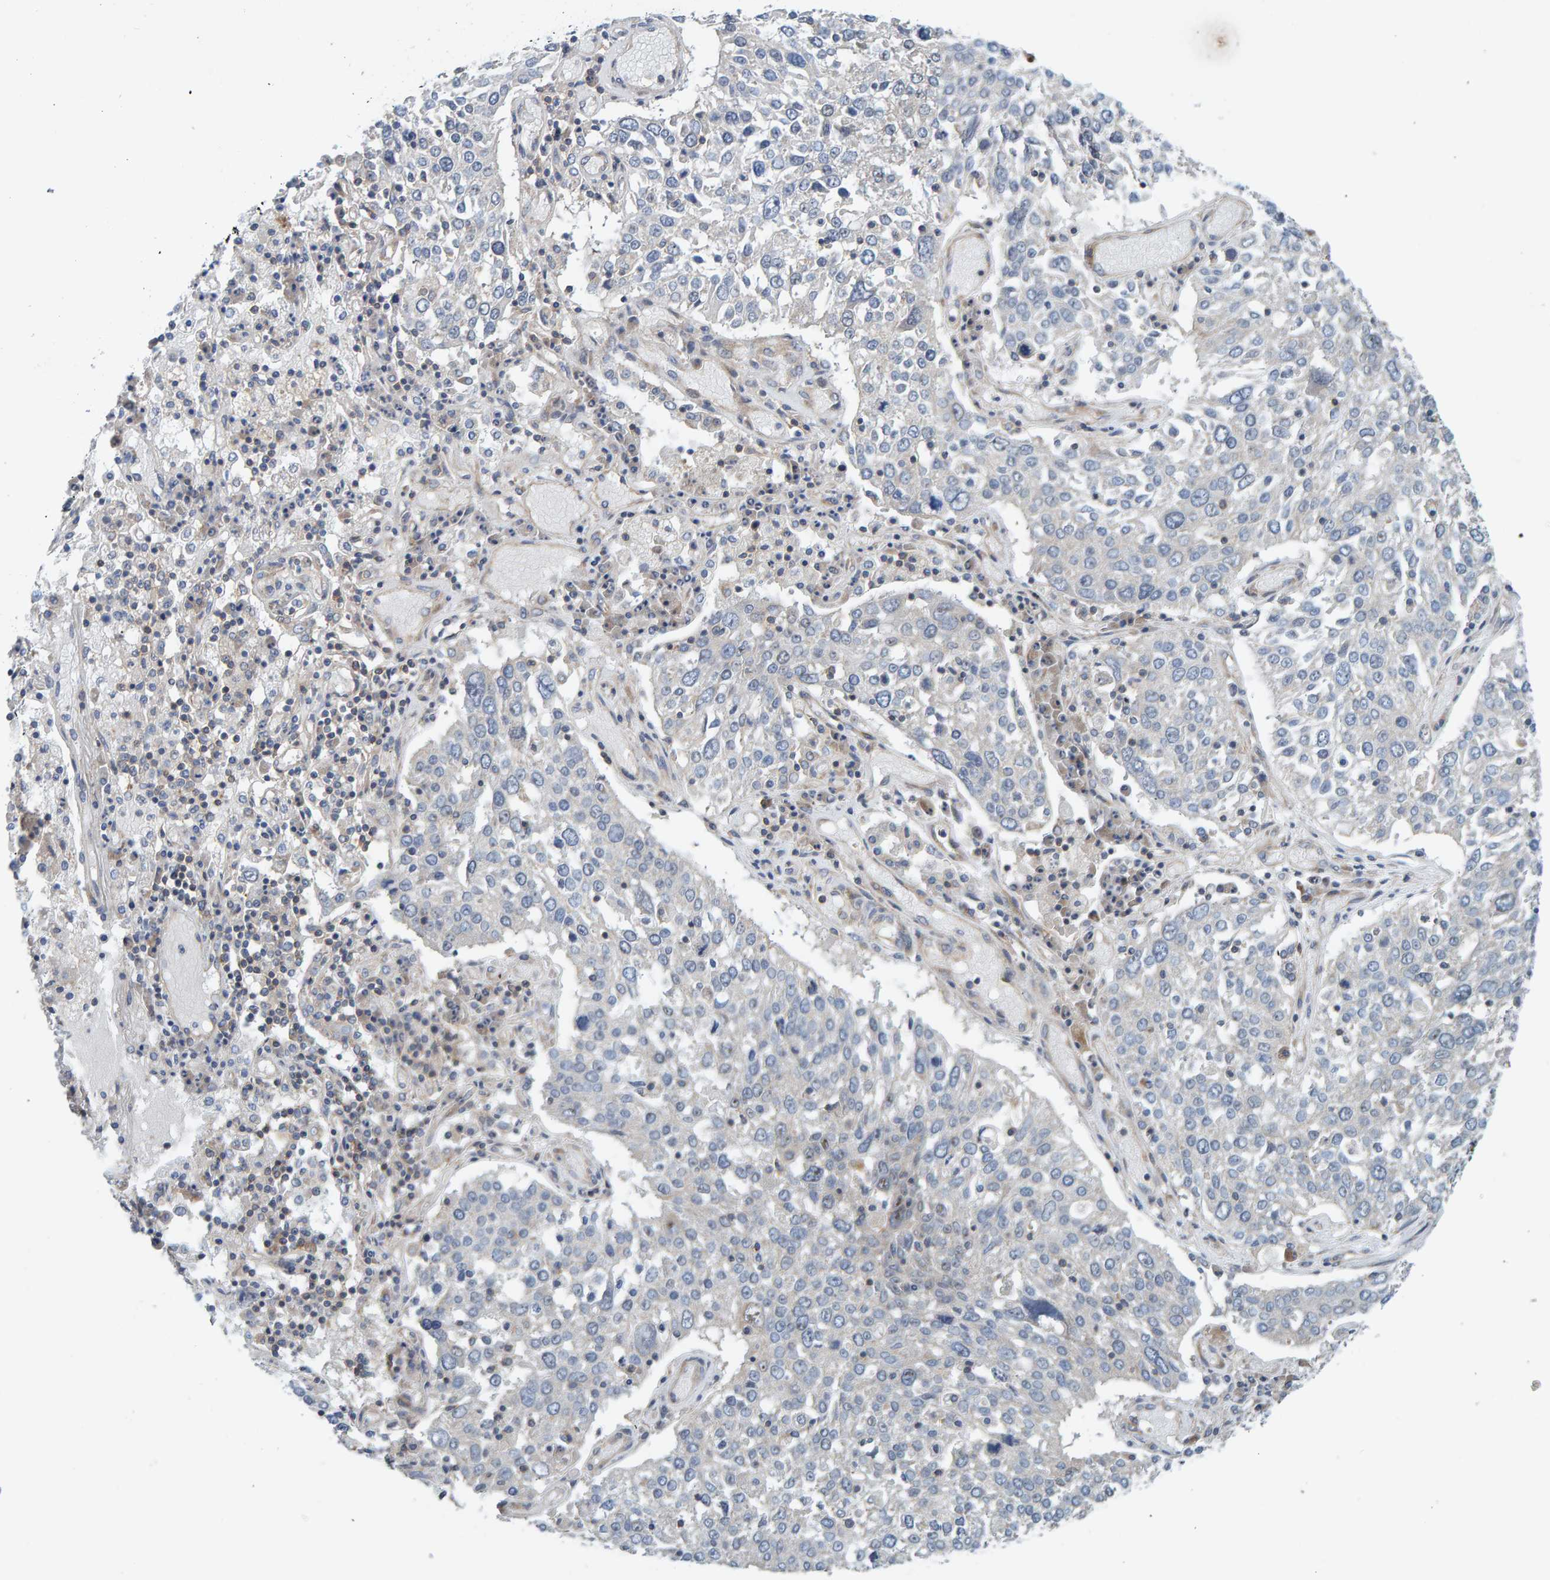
{"staining": {"intensity": "negative", "quantity": "none", "location": "none"}, "tissue": "lung cancer", "cell_type": "Tumor cells", "image_type": "cancer", "snomed": [{"axis": "morphology", "description": "Squamous cell carcinoma, NOS"}, {"axis": "topography", "description": "Lung"}], "caption": "Protein analysis of lung squamous cell carcinoma reveals no significant staining in tumor cells.", "gene": "CCM2", "patient": {"sex": "male", "age": 65}}